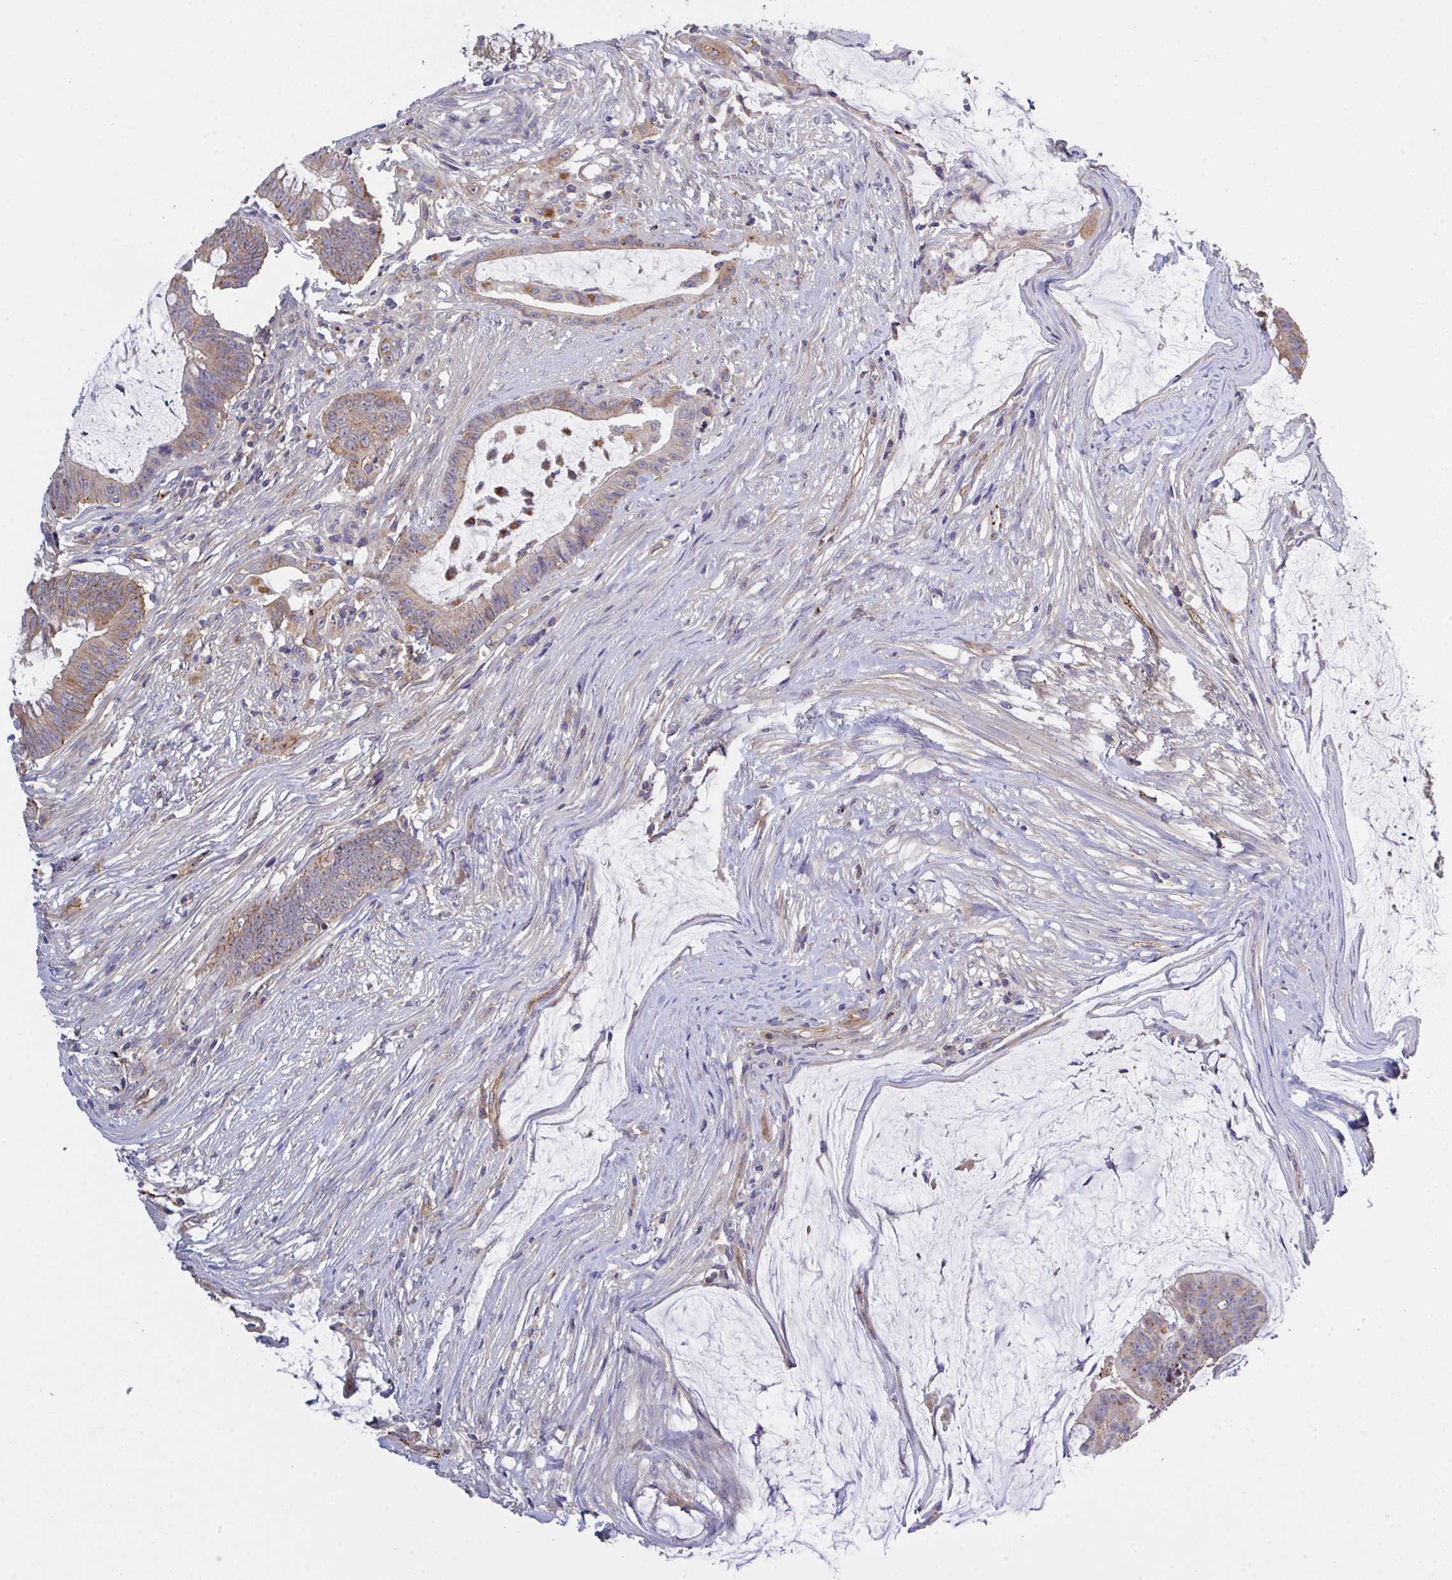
{"staining": {"intensity": "weak", "quantity": ">75%", "location": "cytoplasmic/membranous"}, "tissue": "colorectal cancer", "cell_type": "Tumor cells", "image_type": "cancer", "snomed": [{"axis": "morphology", "description": "Adenocarcinoma, NOS"}, {"axis": "topography", "description": "Colon"}], "caption": "Colorectal adenocarcinoma was stained to show a protein in brown. There is low levels of weak cytoplasmic/membranous positivity in about >75% of tumor cells. (brown staining indicates protein expression, while blue staining denotes nuclei).", "gene": "C4orf36", "patient": {"sex": "male", "age": 62}}